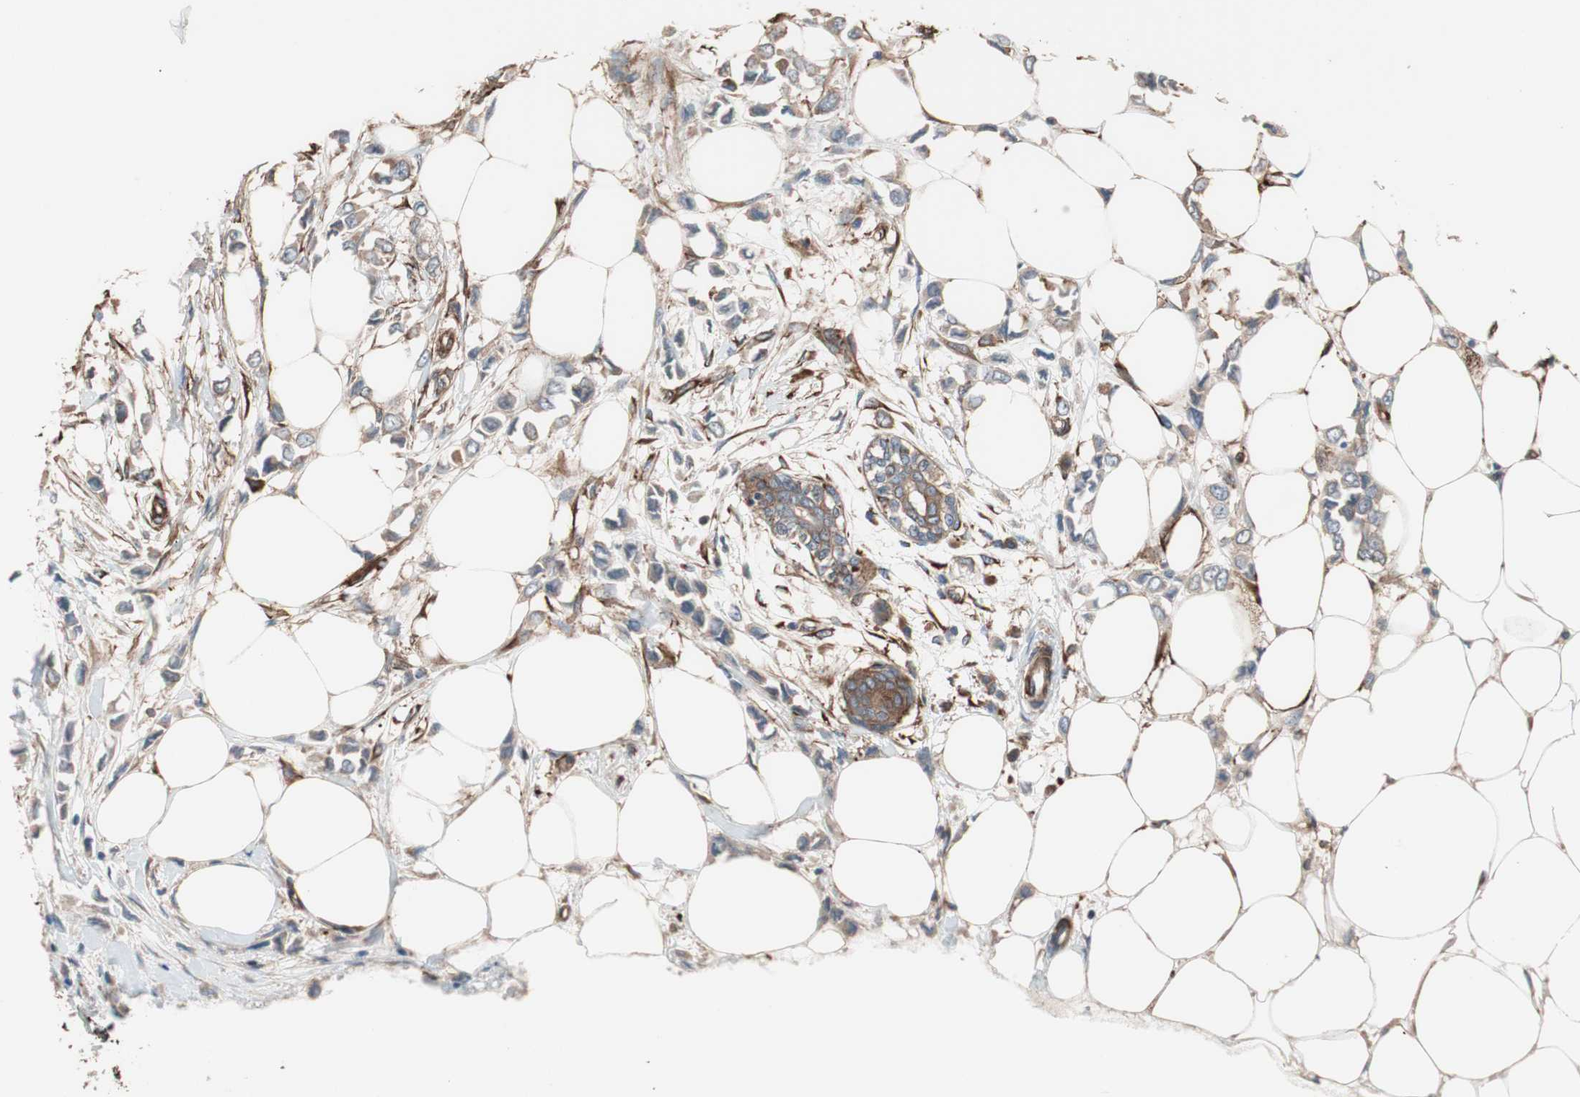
{"staining": {"intensity": "moderate", "quantity": ">75%", "location": "cytoplasmic/membranous"}, "tissue": "breast cancer", "cell_type": "Tumor cells", "image_type": "cancer", "snomed": [{"axis": "morphology", "description": "Lobular carcinoma"}, {"axis": "topography", "description": "Breast"}], "caption": "Immunohistochemical staining of breast lobular carcinoma shows medium levels of moderate cytoplasmic/membranous protein staining in approximately >75% of tumor cells.", "gene": "GPSM2", "patient": {"sex": "female", "age": 51}}